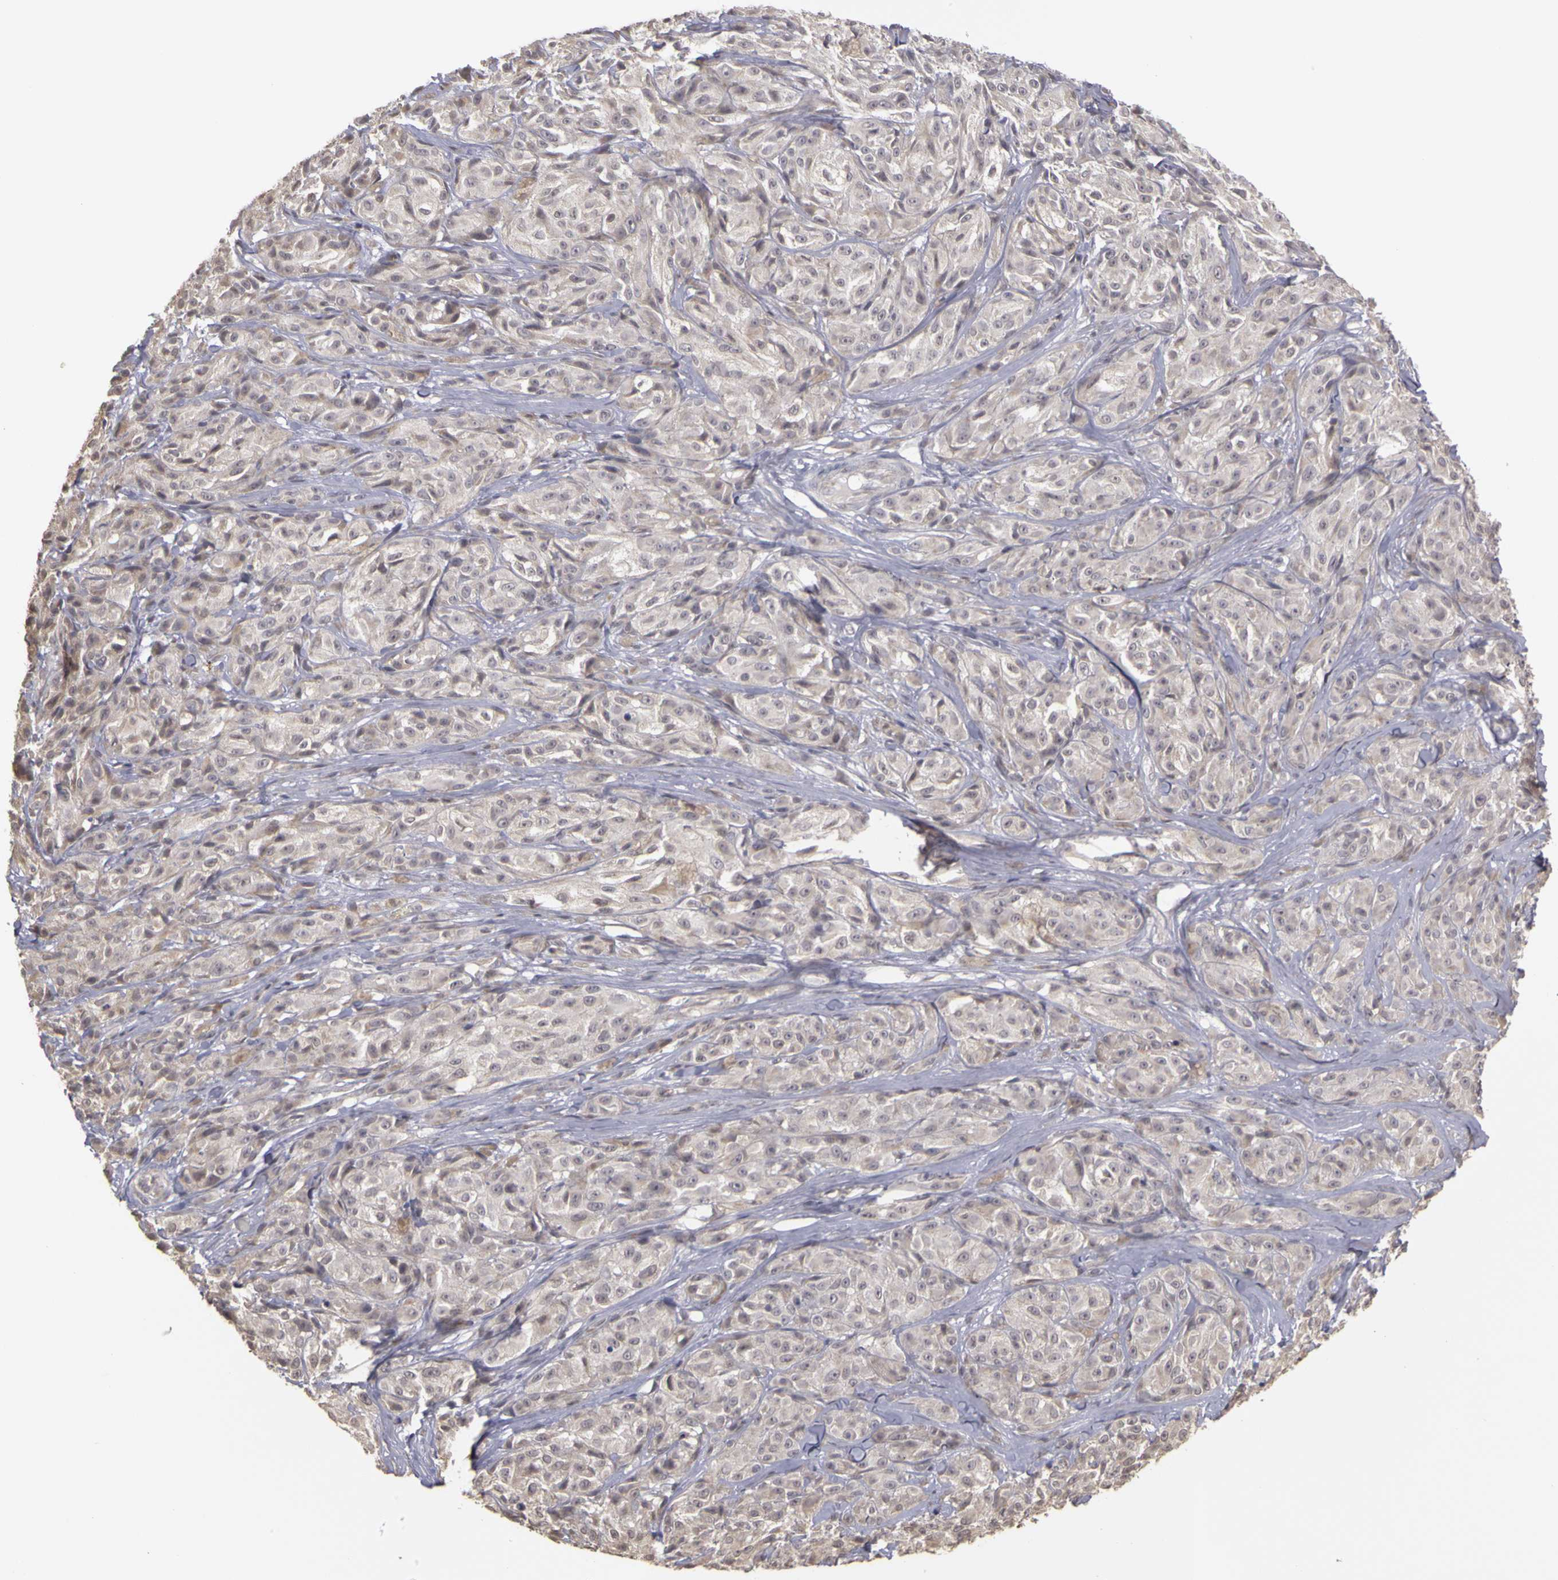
{"staining": {"intensity": "weak", "quantity": "25%-75%", "location": "cytoplasmic/membranous"}, "tissue": "melanoma", "cell_type": "Tumor cells", "image_type": "cancer", "snomed": [{"axis": "morphology", "description": "Malignant melanoma, NOS"}, {"axis": "topography", "description": "Skin"}], "caption": "Melanoma tissue exhibits weak cytoplasmic/membranous staining in approximately 25%-75% of tumor cells", "gene": "FRMD7", "patient": {"sex": "male", "age": 56}}